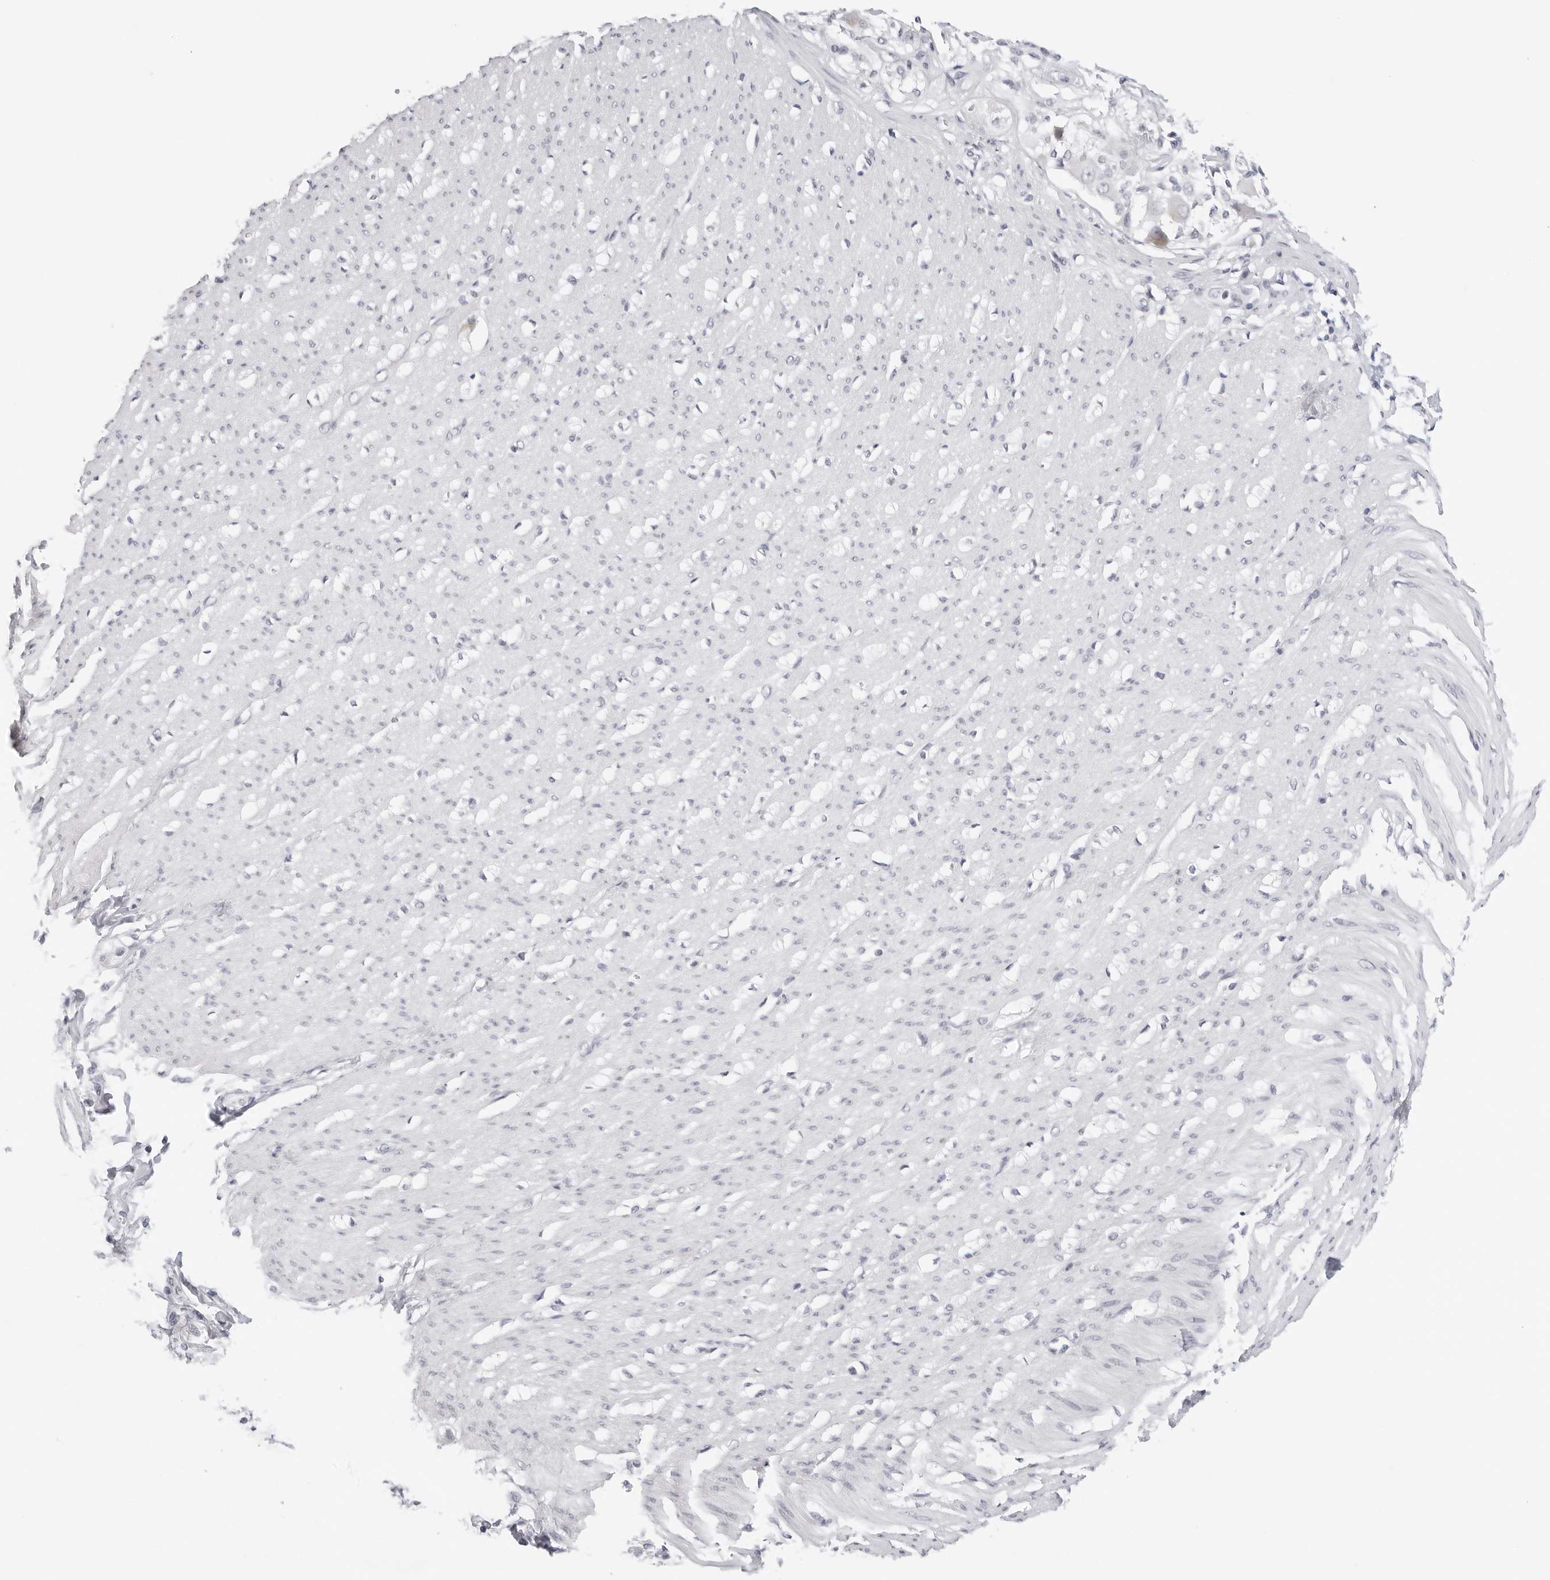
{"staining": {"intensity": "negative", "quantity": "none", "location": "none"}, "tissue": "smooth muscle", "cell_type": "Smooth muscle cells", "image_type": "normal", "snomed": [{"axis": "morphology", "description": "Normal tissue, NOS"}, {"axis": "morphology", "description": "Adenocarcinoma, NOS"}, {"axis": "topography", "description": "Colon"}, {"axis": "topography", "description": "Peripheral nerve tissue"}], "caption": "Protein analysis of benign smooth muscle exhibits no significant expression in smooth muscle cells.", "gene": "CIART", "patient": {"sex": "male", "age": 14}}